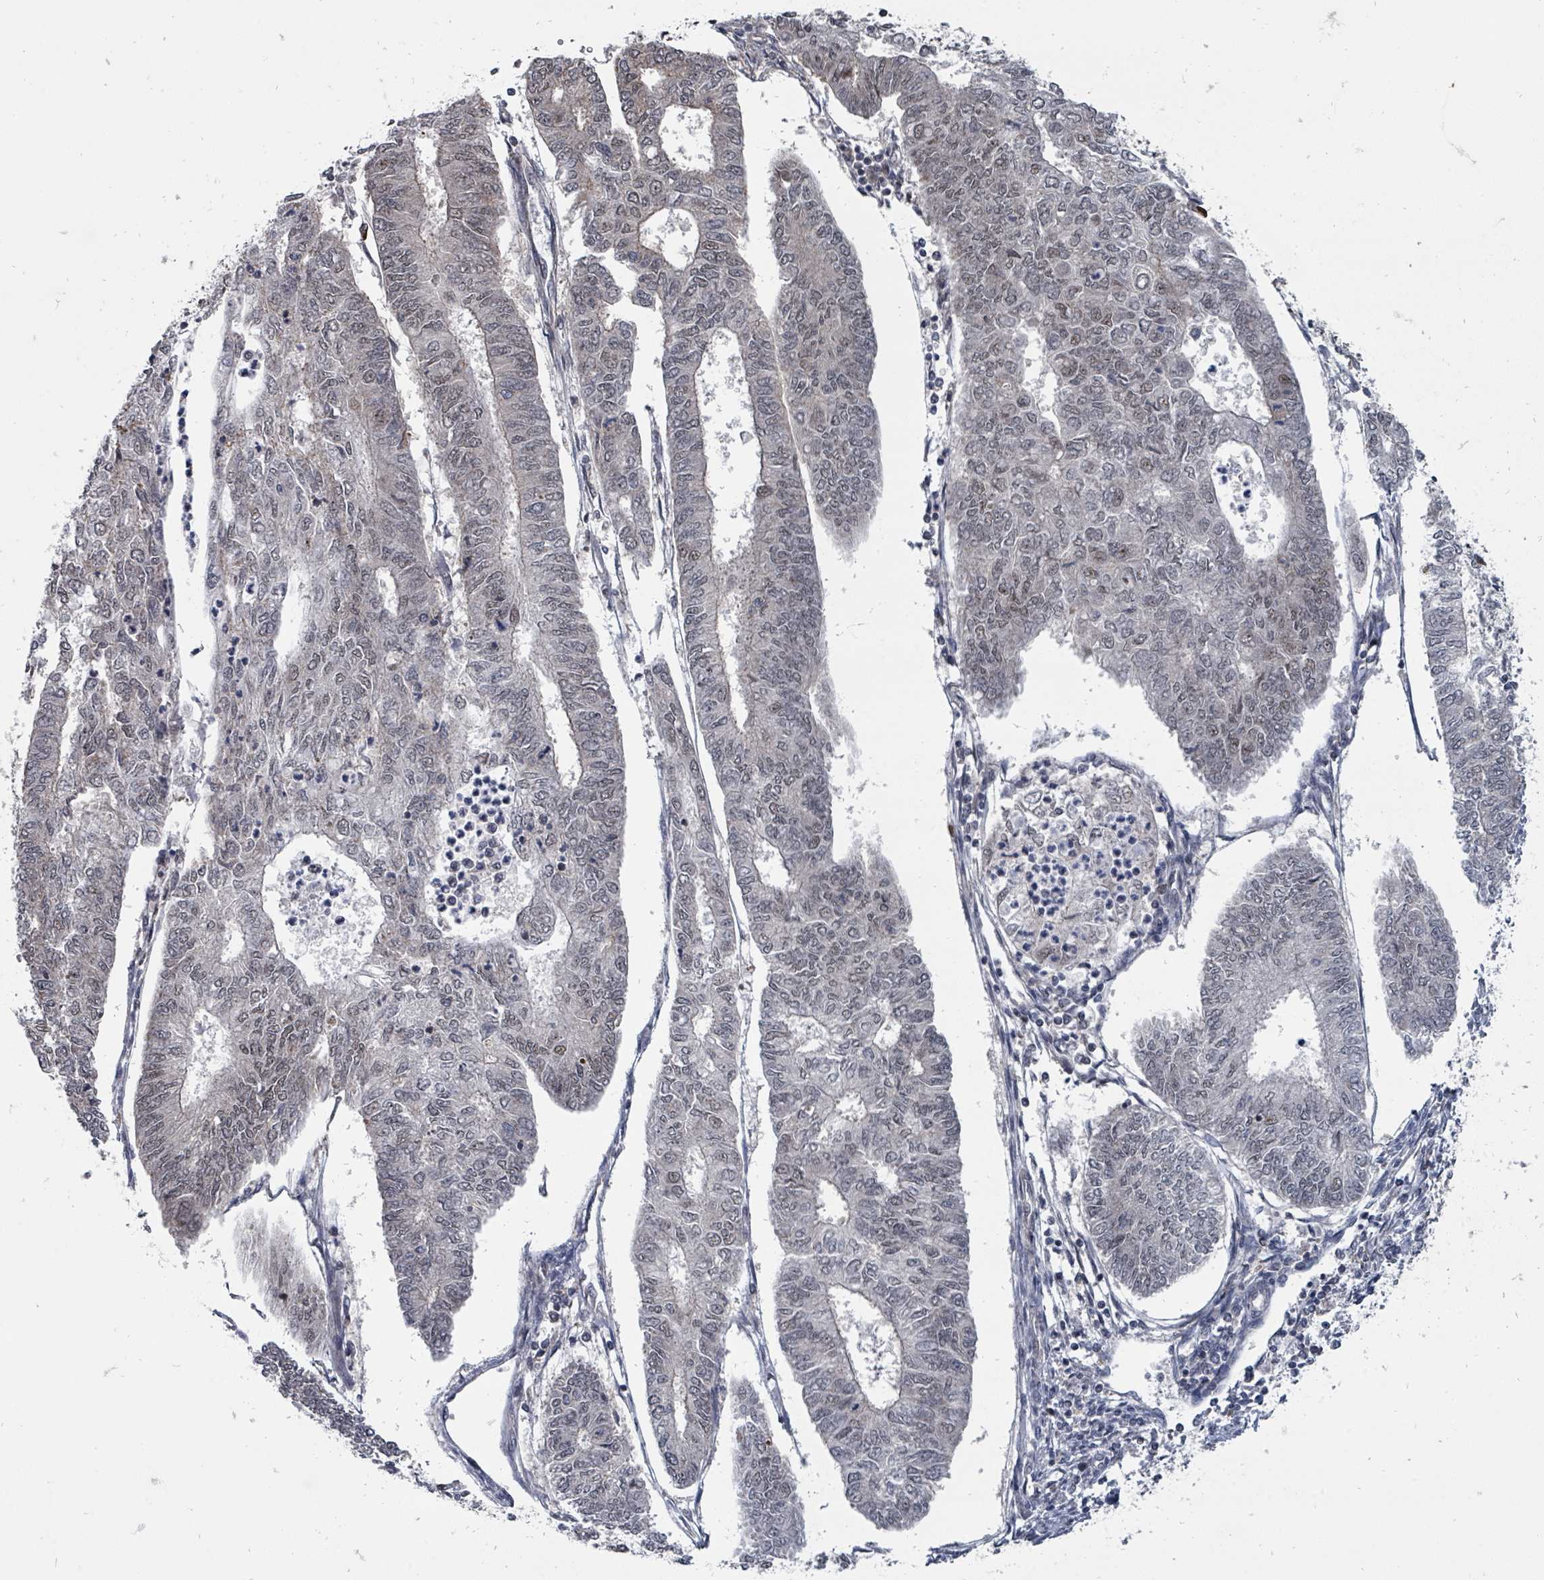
{"staining": {"intensity": "weak", "quantity": "<25%", "location": "nuclear"}, "tissue": "endometrial cancer", "cell_type": "Tumor cells", "image_type": "cancer", "snomed": [{"axis": "morphology", "description": "Adenocarcinoma, NOS"}, {"axis": "topography", "description": "Endometrium"}], "caption": "Adenocarcinoma (endometrial) stained for a protein using IHC displays no positivity tumor cells.", "gene": "MAGOHB", "patient": {"sex": "female", "age": 68}}